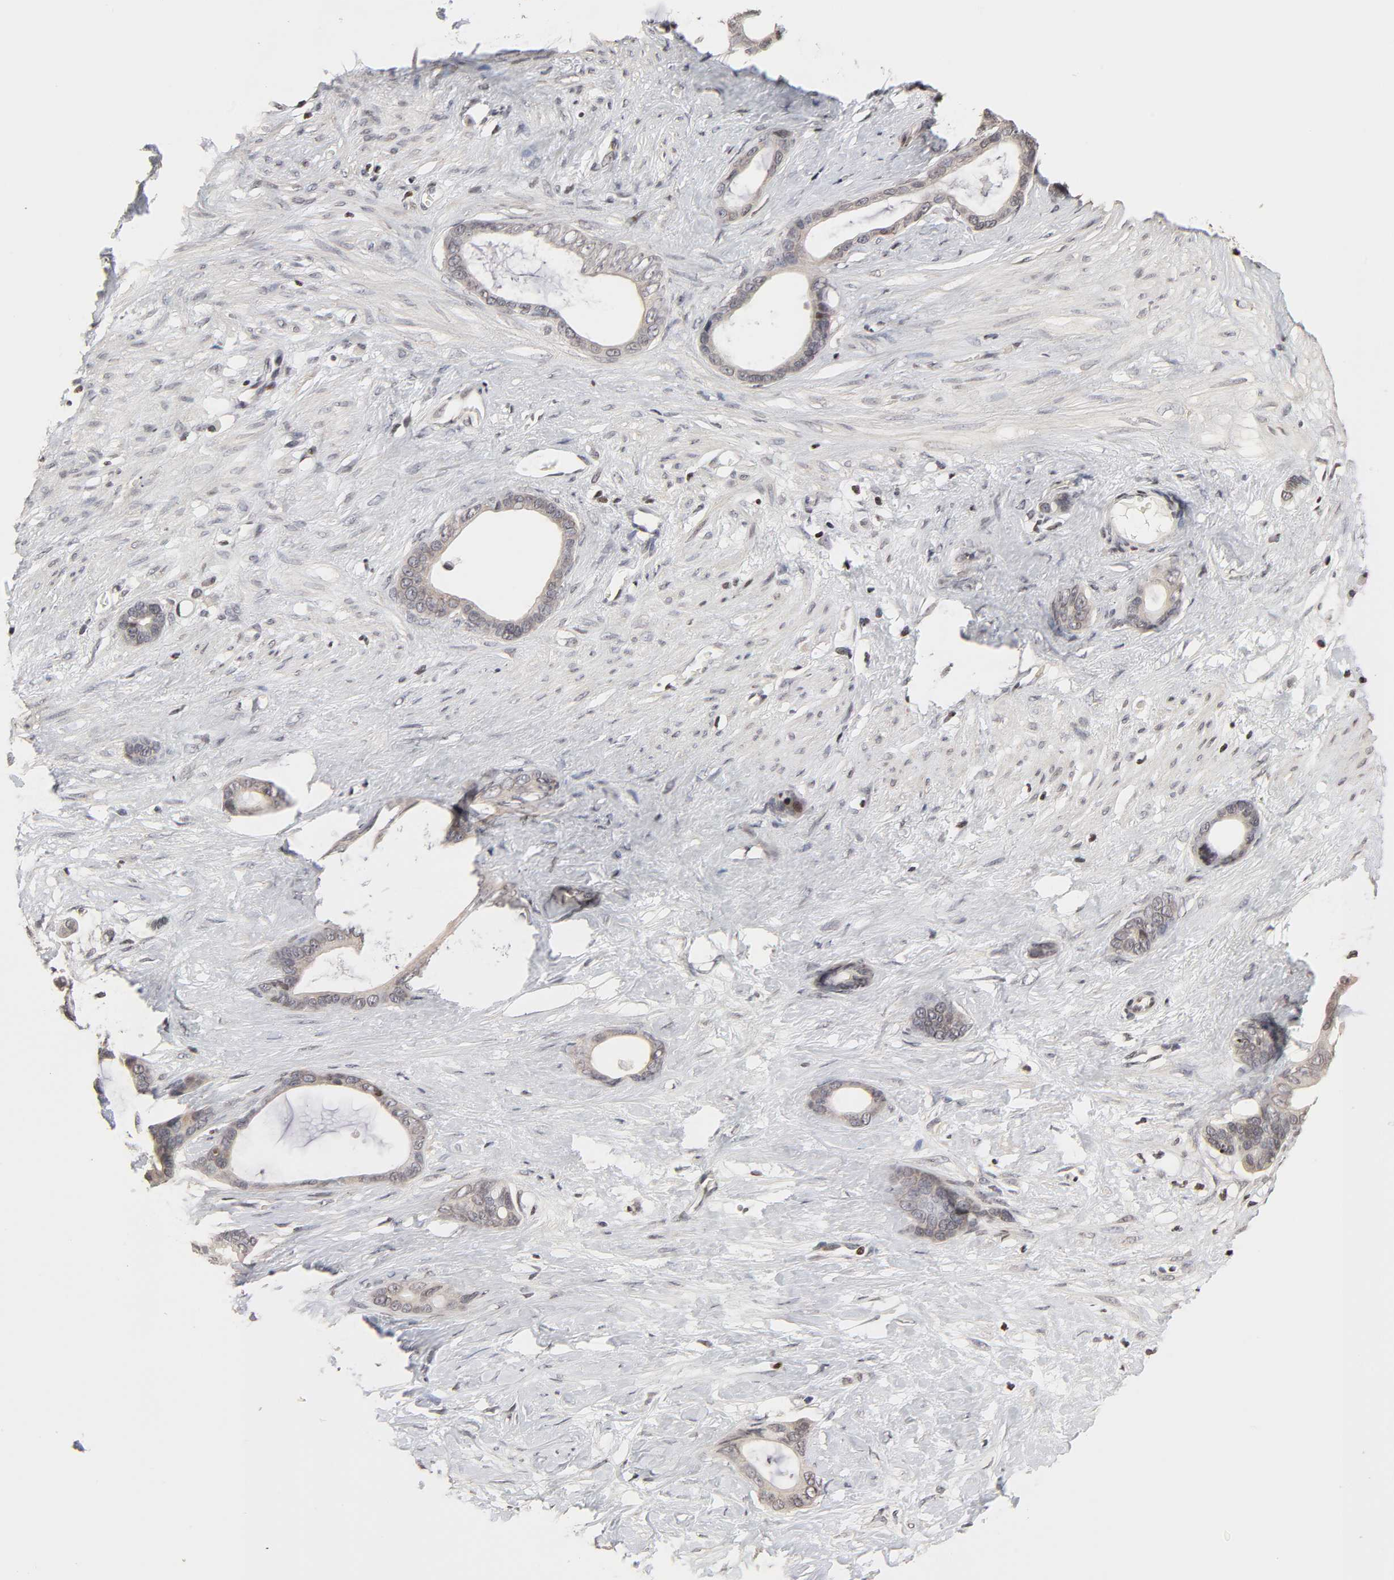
{"staining": {"intensity": "weak", "quantity": "25%-75%", "location": "cytoplasmic/membranous"}, "tissue": "stomach cancer", "cell_type": "Tumor cells", "image_type": "cancer", "snomed": [{"axis": "morphology", "description": "Adenocarcinoma, NOS"}, {"axis": "topography", "description": "Stomach"}], "caption": "Protein staining exhibits weak cytoplasmic/membranous expression in approximately 25%-75% of tumor cells in stomach cancer (adenocarcinoma). (brown staining indicates protein expression, while blue staining denotes nuclei).", "gene": "ZNF473", "patient": {"sex": "female", "age": 75}}